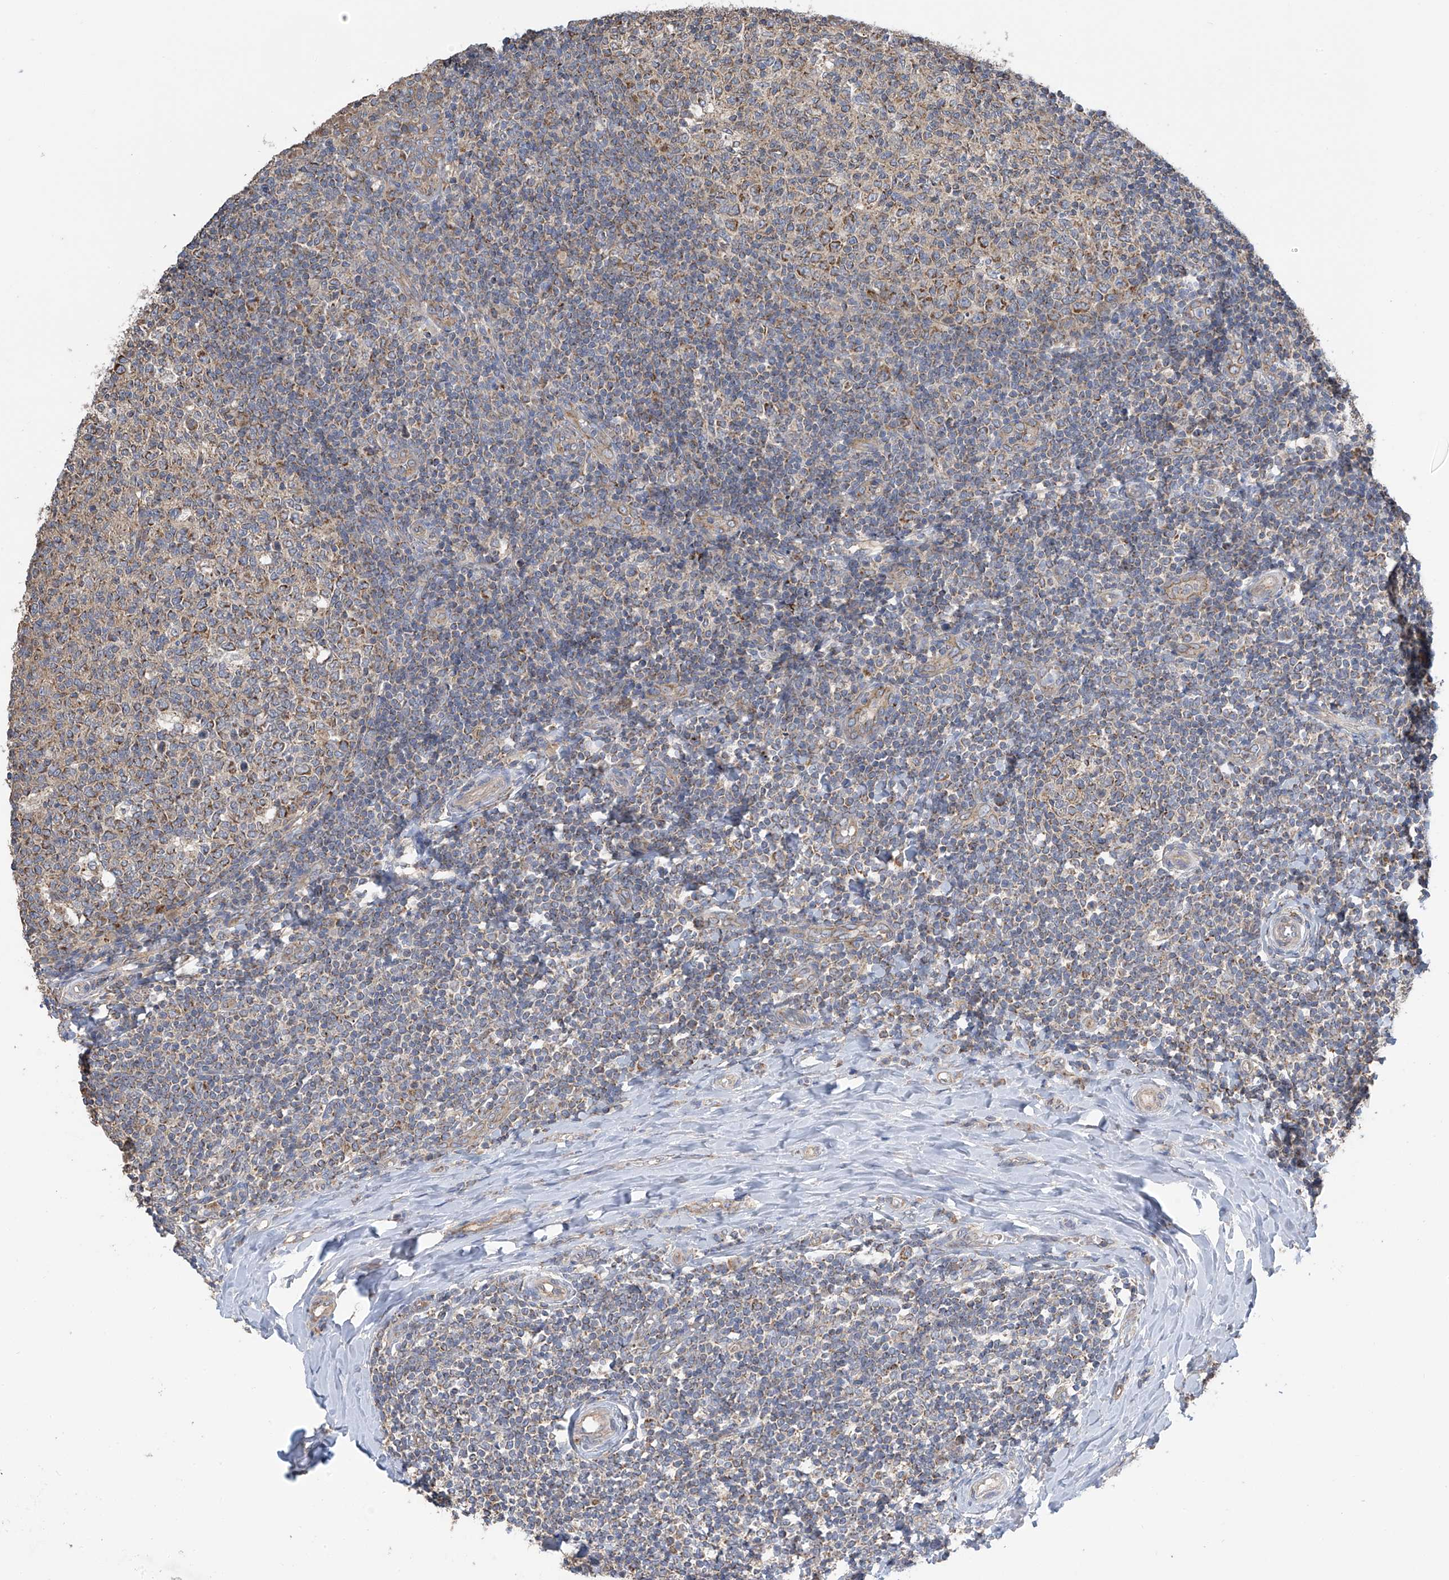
{"staining": {"intensity": "moderate", "quantity": ">75%", "location": "cytoplasmic/membranous"}, "tissue": "tonsil", "cell_type": "Germinal center cells", "image_type": "normal", "snomed": [{"axis": "morphology", "description": "Normal tissue, NOS"}, {"axis": "topography", "description": "Tonsil"}], "caption": "The micrograph exhibits immunohistochemical staining of unremarkable tonsil. There is moderate cytoplasmic/membranous positivity is present in approximately >75% of germinal center cells.", "gene": "PNPT1", "patient": {"sex": "female", "age": 19}}